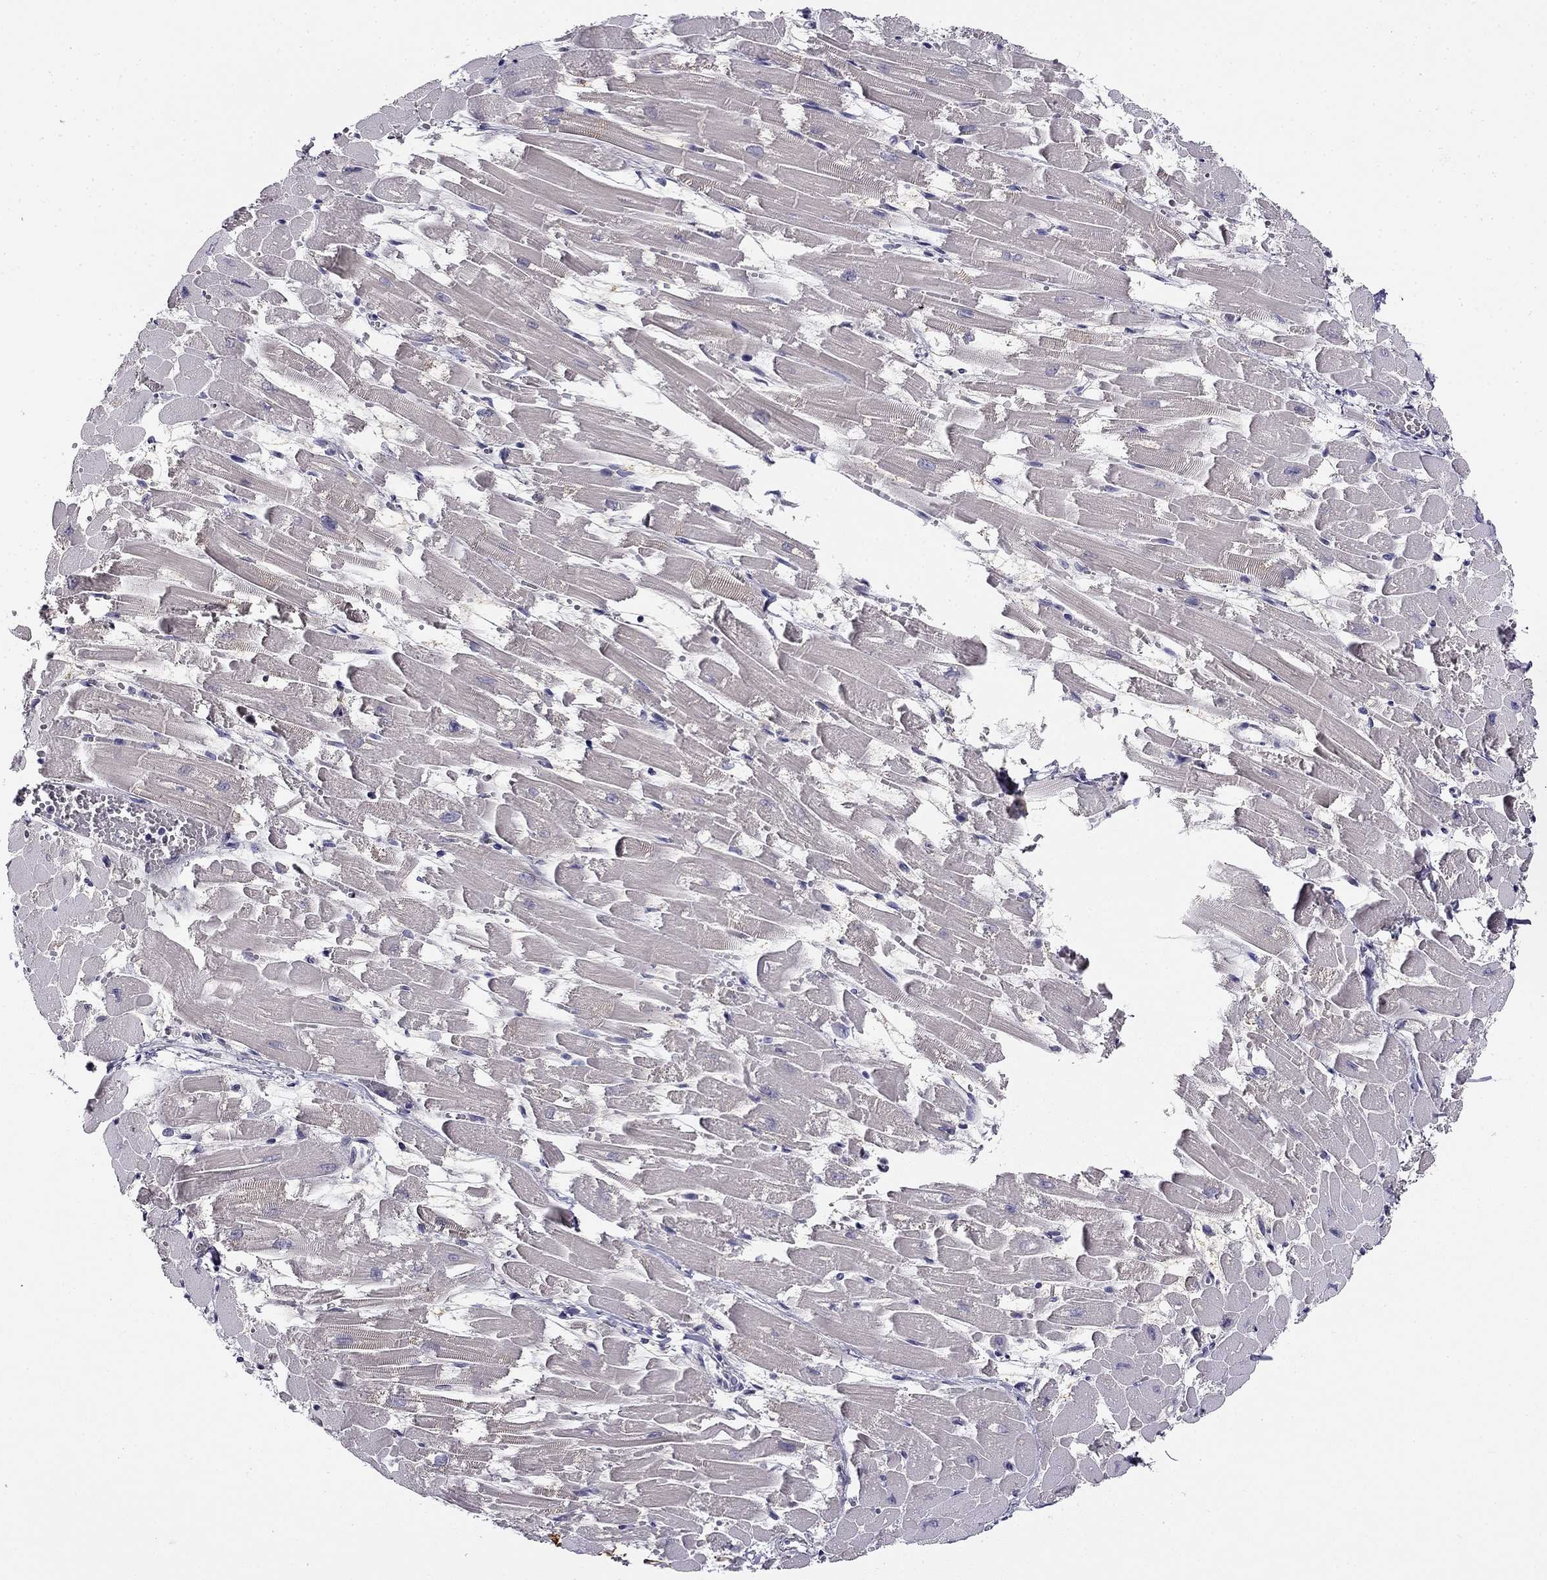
{"staining": {"intensity": "negative", "quantity": "none", "location": "none"}, "tissue": "heart muscle", "cell_type": "Cardiomyocytes", "image_type": "normal", "snomed": [{"axis": "morphology", "description": "Normal tissue, NOS"}, {"axis": "topography", "description": "Heart"}], "caption": "The photomicrograph reveals no staining of cardiomyocytes in benign heart muscle. The staining was performed using DAB (3,3'-diaminobenzidine) to visualize the protein expression in brown, while the nuclei were stained in blue with hematoxylin (Magnification: 20x).", "gene": "CNR1", "patient": {"sex": "female", "age": 52}}